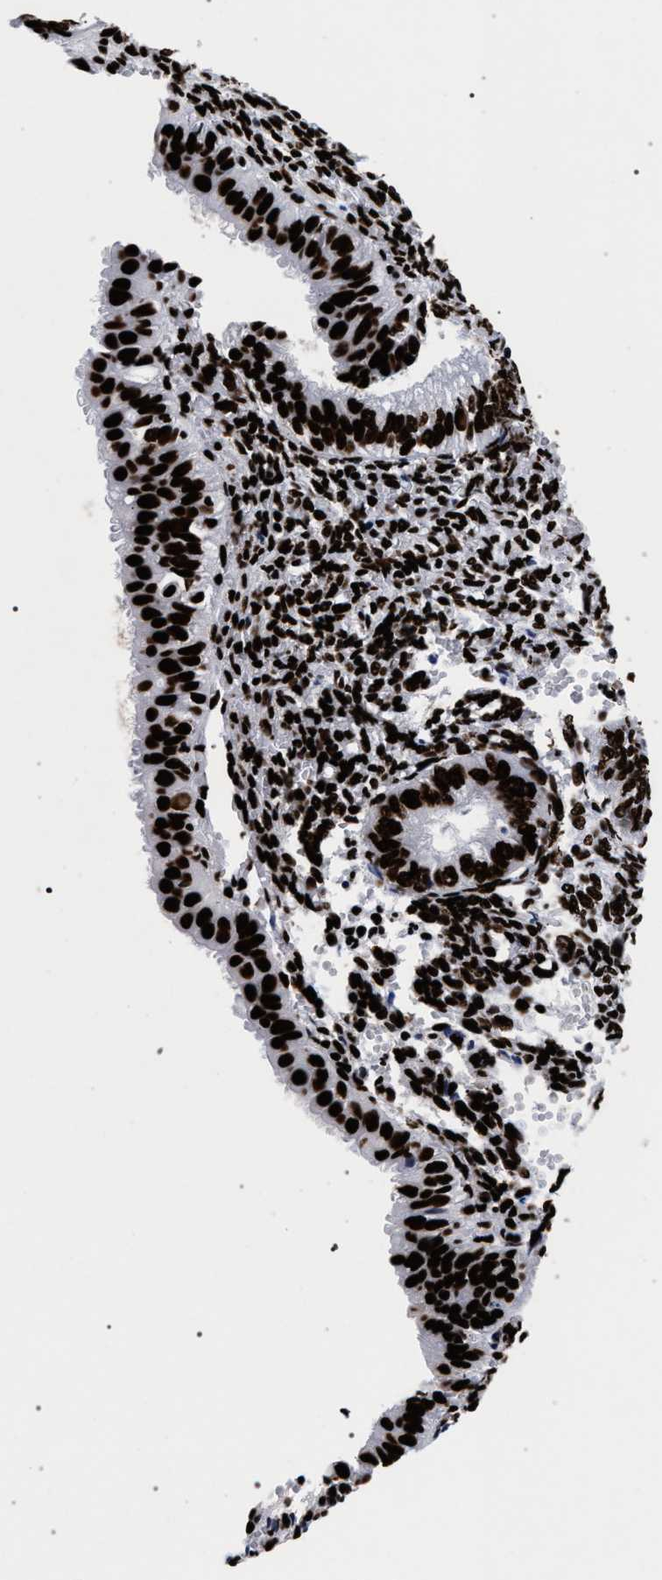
{"staining": {"intensity": "strong", "quantity": ">75%", "location": "nuclear"}, "tissue": "endometrial cancer", "cell_type": "Tumor cells", "image_type": "cancer", "snomed": [{"axis": "morphology", "description": "Normal tissue, NOS"}, {"axis": "morphology", "description": "Adenocarcinoma, NOS"}, {"axis": "topography", "description": "Endometrium"}], "caption": "Immunohistochemical staining of human adenocarcinoma (endometrial) reveals strong nuclear protein positivity in about >75% of tumor cells. (DAB IHC with brightfield microscopy, high magnification).", "gene": "HNRNPA1", "patient": {"sex": "female", "age": 53}}